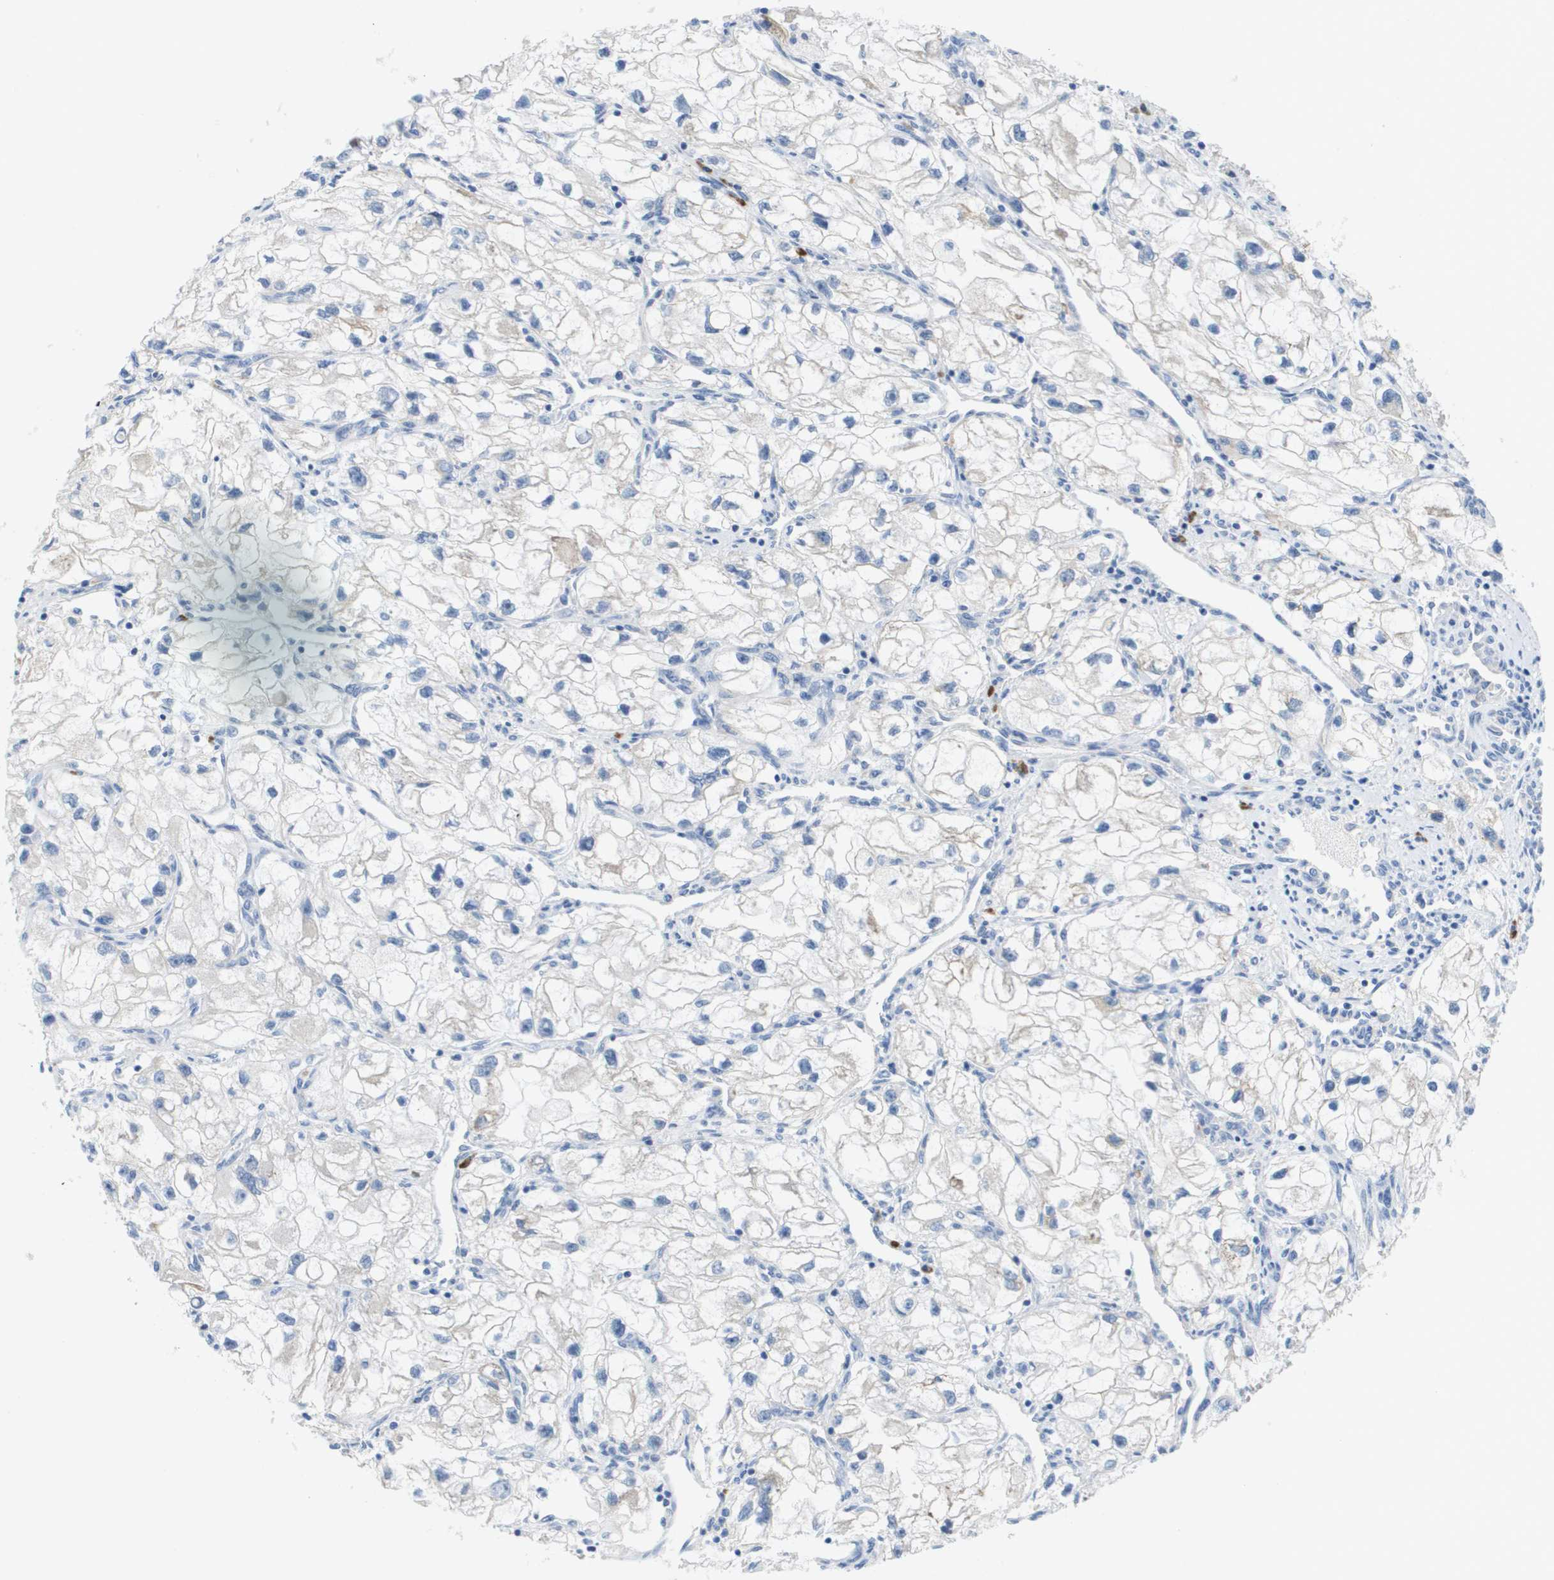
{"staining": {"intensity": "negative", "quantity": "none", "location": "none"}, "tissue": "renal cancer", "cell_type": "Tumor cells", "image_type": "cancer", "snomed": [{"axis": "morphology", "description": "Adenocarcinoma, NOS"}, {"axis": "topography", "description": "Kidney"}], "caption": "The photomicrograph shows no staining of tumor cells in renal cancer (adenocarcinoma).", "gene": "CD3G", "patient": {"sex": "female", "age": 70}}